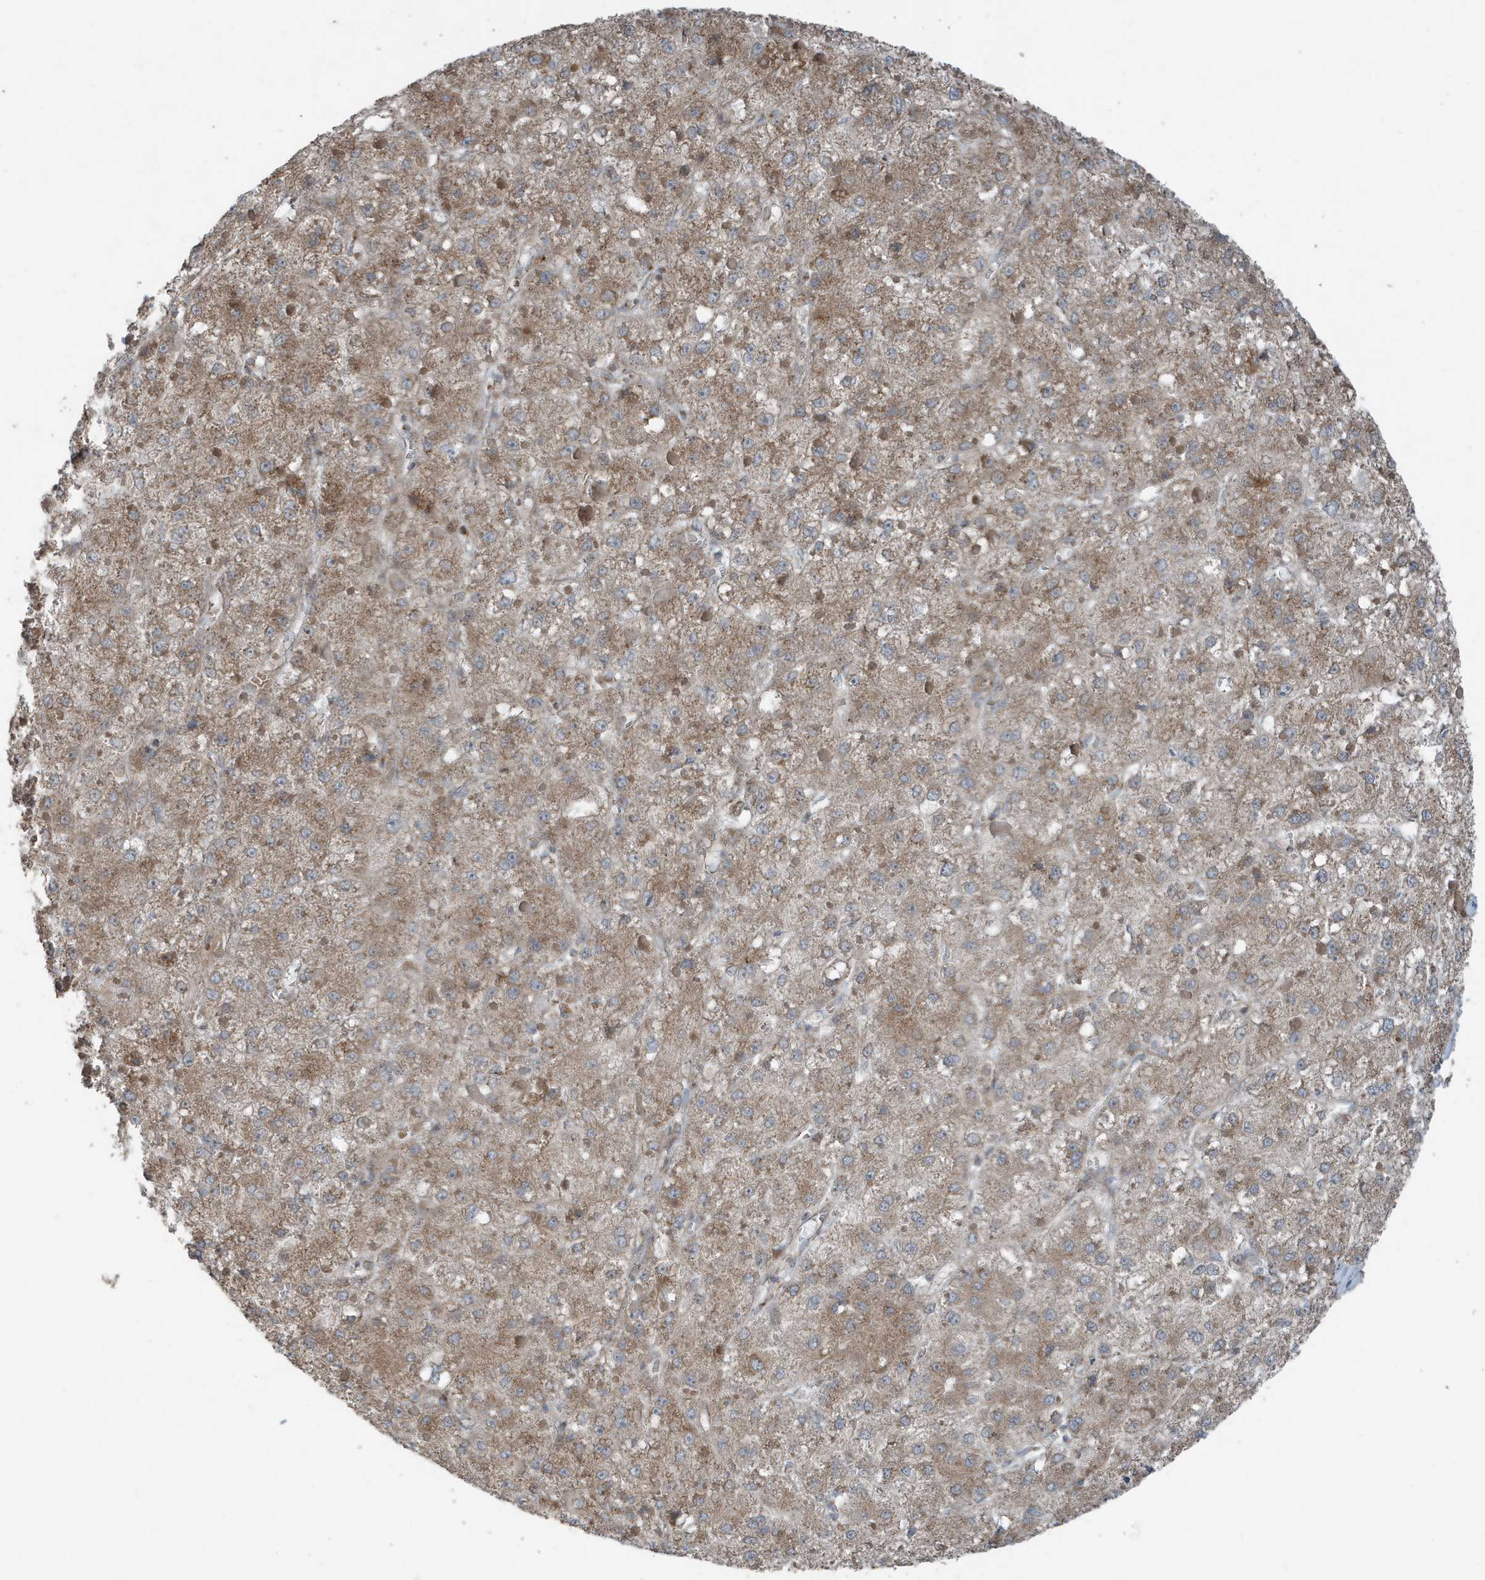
{"staining": {"intensity": "moderate", "quantity": ">75%", "location": "cytoplasmic/membranous"}, "tissue": "liver cancer", "cell_type": "Tumor cells", "image_type": "cancer", "snomed": [{"axis": "morphology", "description": "Carcinoma, Hepatocellular, NOS"}, {"axis": "topography", "description": "Liver"}], "caption": "Liver cancer tissue exhibits moderate cytoplasmic/membranous staining in approximately >75% of tumor cells, visualized by immunohistochemistry.", "gene": "GOLGA4", "patient": {"sex": "female", "age": 73}}